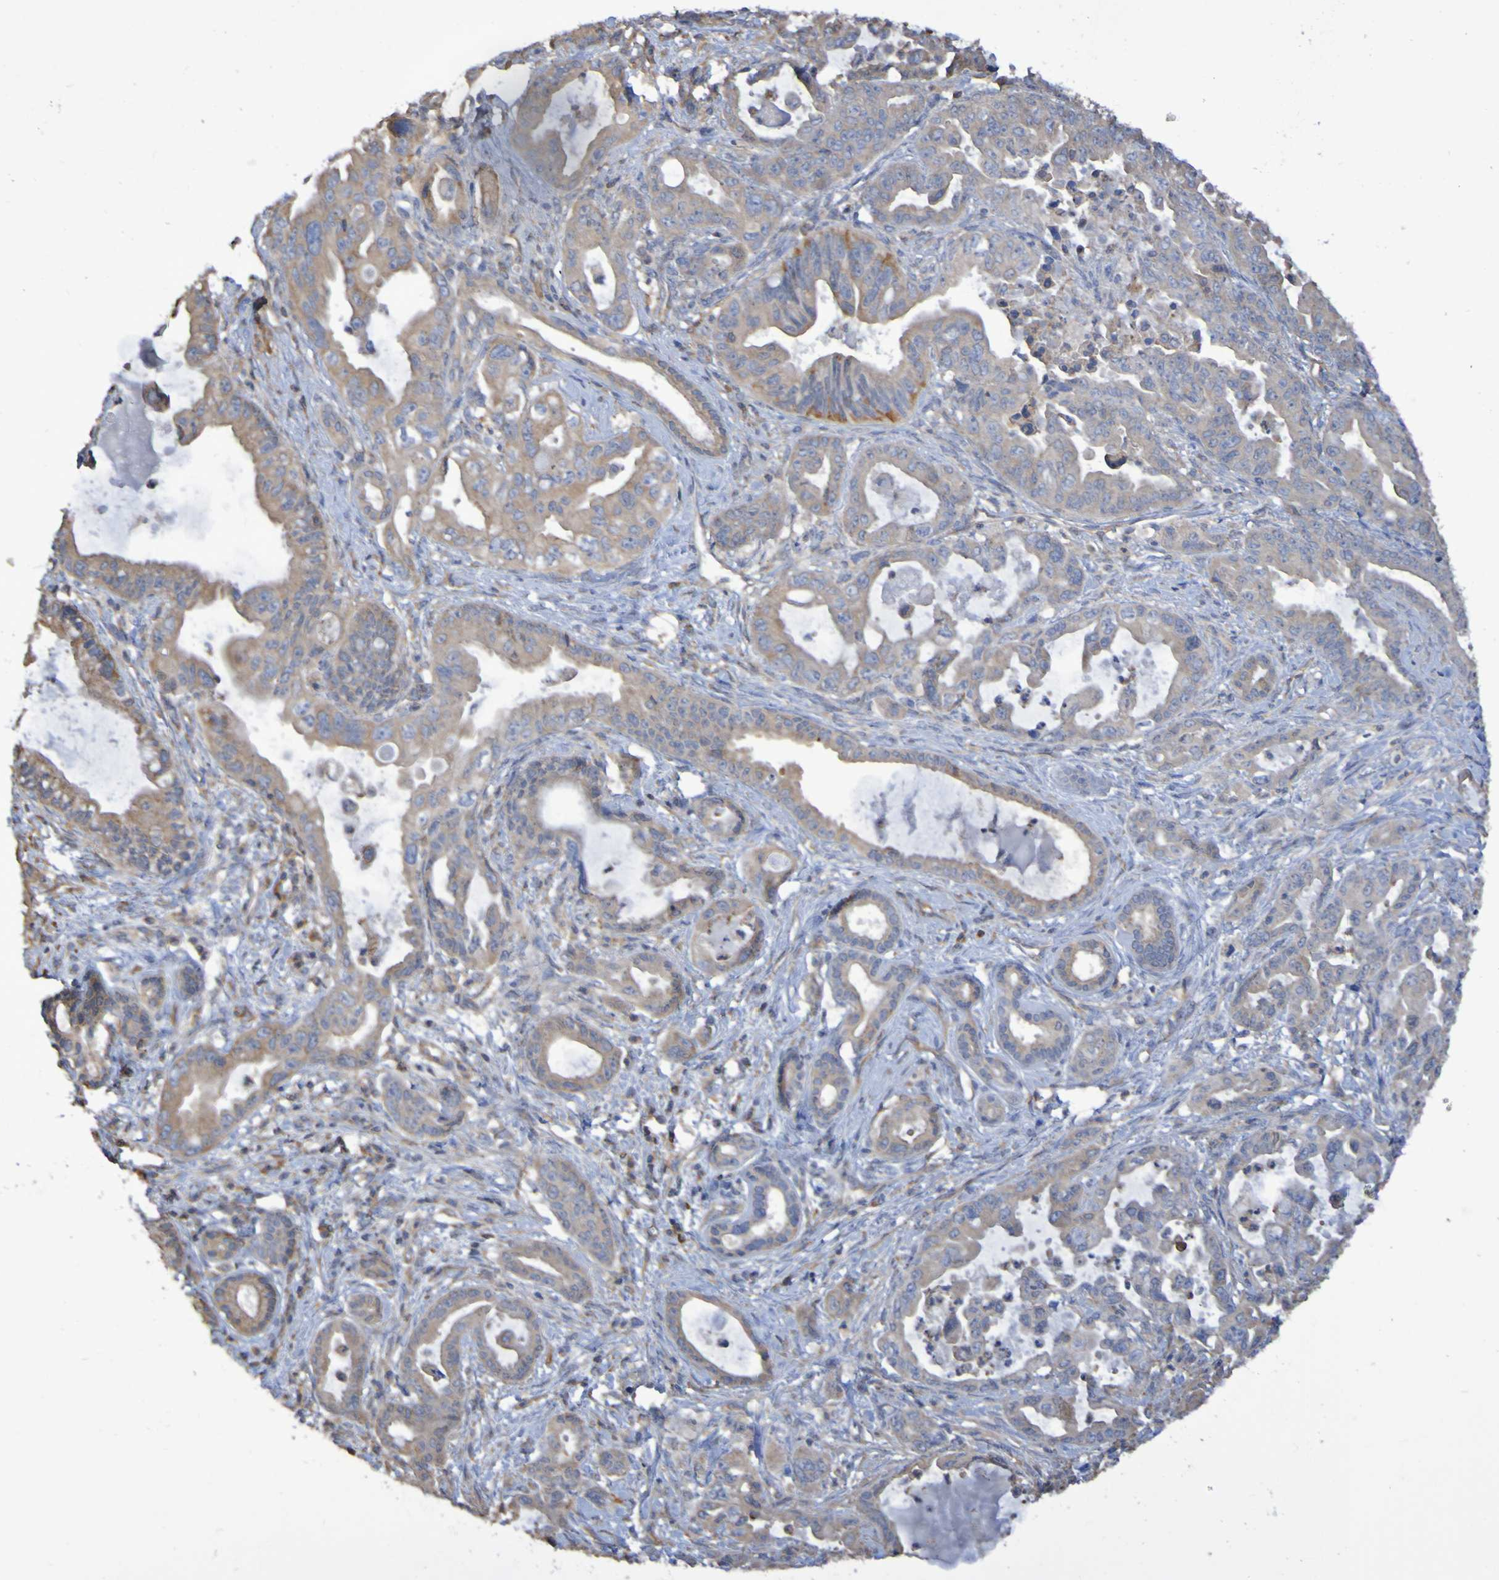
{"staining": {"intensity": "weak", "quantity": ">75%", "location": "cytoplasmic/membranous"}, "tissue": "pancreatic cancer", "cell_type": "Tumor cells", "image_type": "cancer", "snomed": [{"axis": "morphology", "description": "Adenocarcinoma, NOS"}, {"axis": "topography", "description": "Pancreas"}], "caption": "The photomicrograph exhibits a brown stain indicating the presence of a protein in the cytoplasmic/membranous of tumor cells in pancreatic cancer.", "gene": "SYNJ1", "patient": {"sex": "male", "age": 70}}